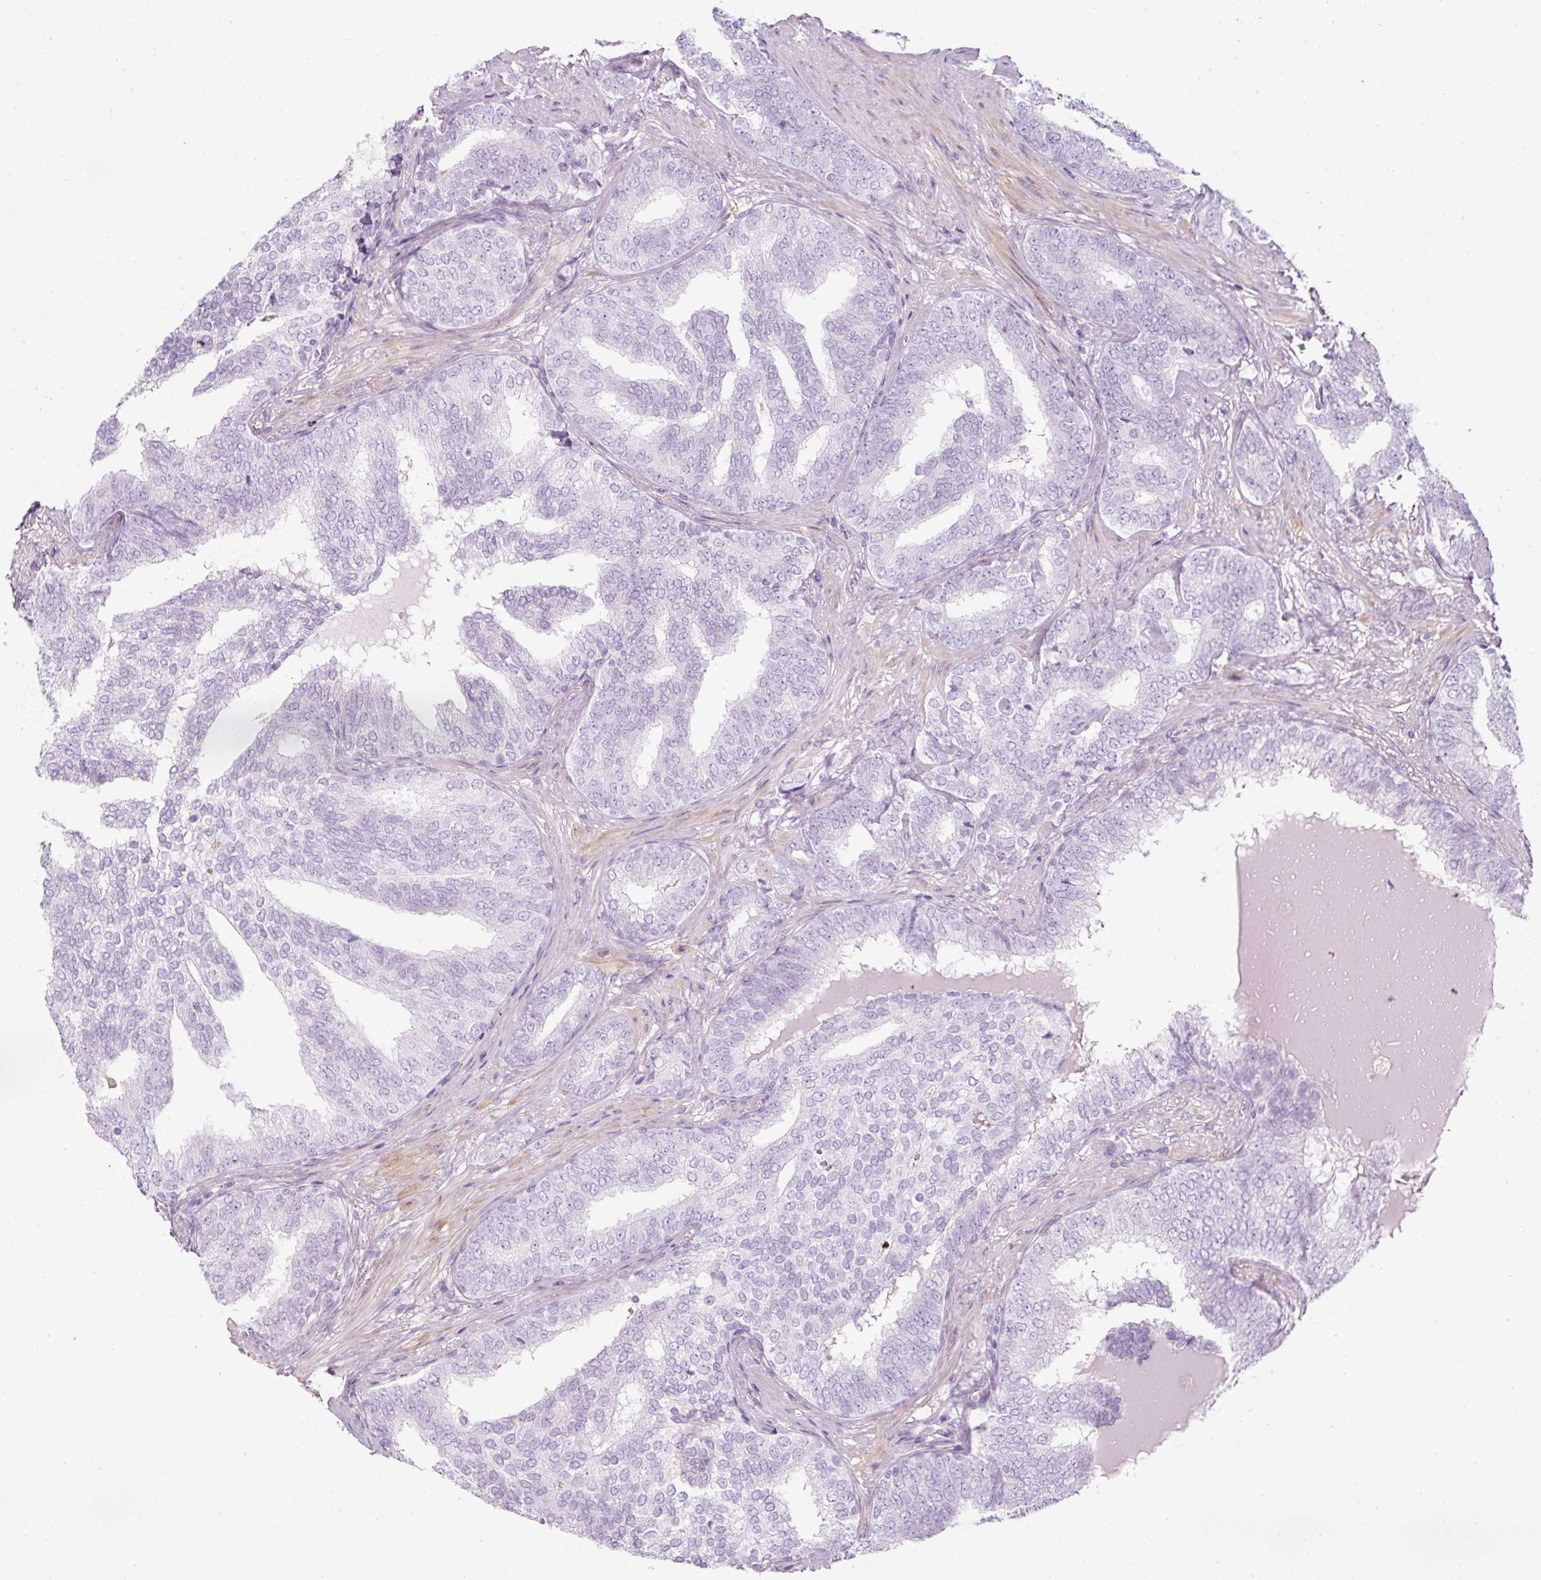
{"staining": {"intensity": "negative", "quantity": "none", "location": "none"}, "tissue": "prostate cancer", "cell_type": "Tumor cells", "image_type": "cancer", "snomed": [{"axis": "morphology", "description": "Adenocarcinoma, High grade"}, {"axis": "topography", "description": "Prostate"}], "caption": "Immunohistochemistry (IHC) histopathology image of neoplastic tissue: prostate cancer stained with DAB (3,3'-diaminobenzidine) reveals no significant protein staining in tumor cells. (DAB (3,3'-diaminobenzidine) immunohistochemistry, high magnification).", "gene": "PF4V1", "patient": {"sex": "male", "age": 72}}